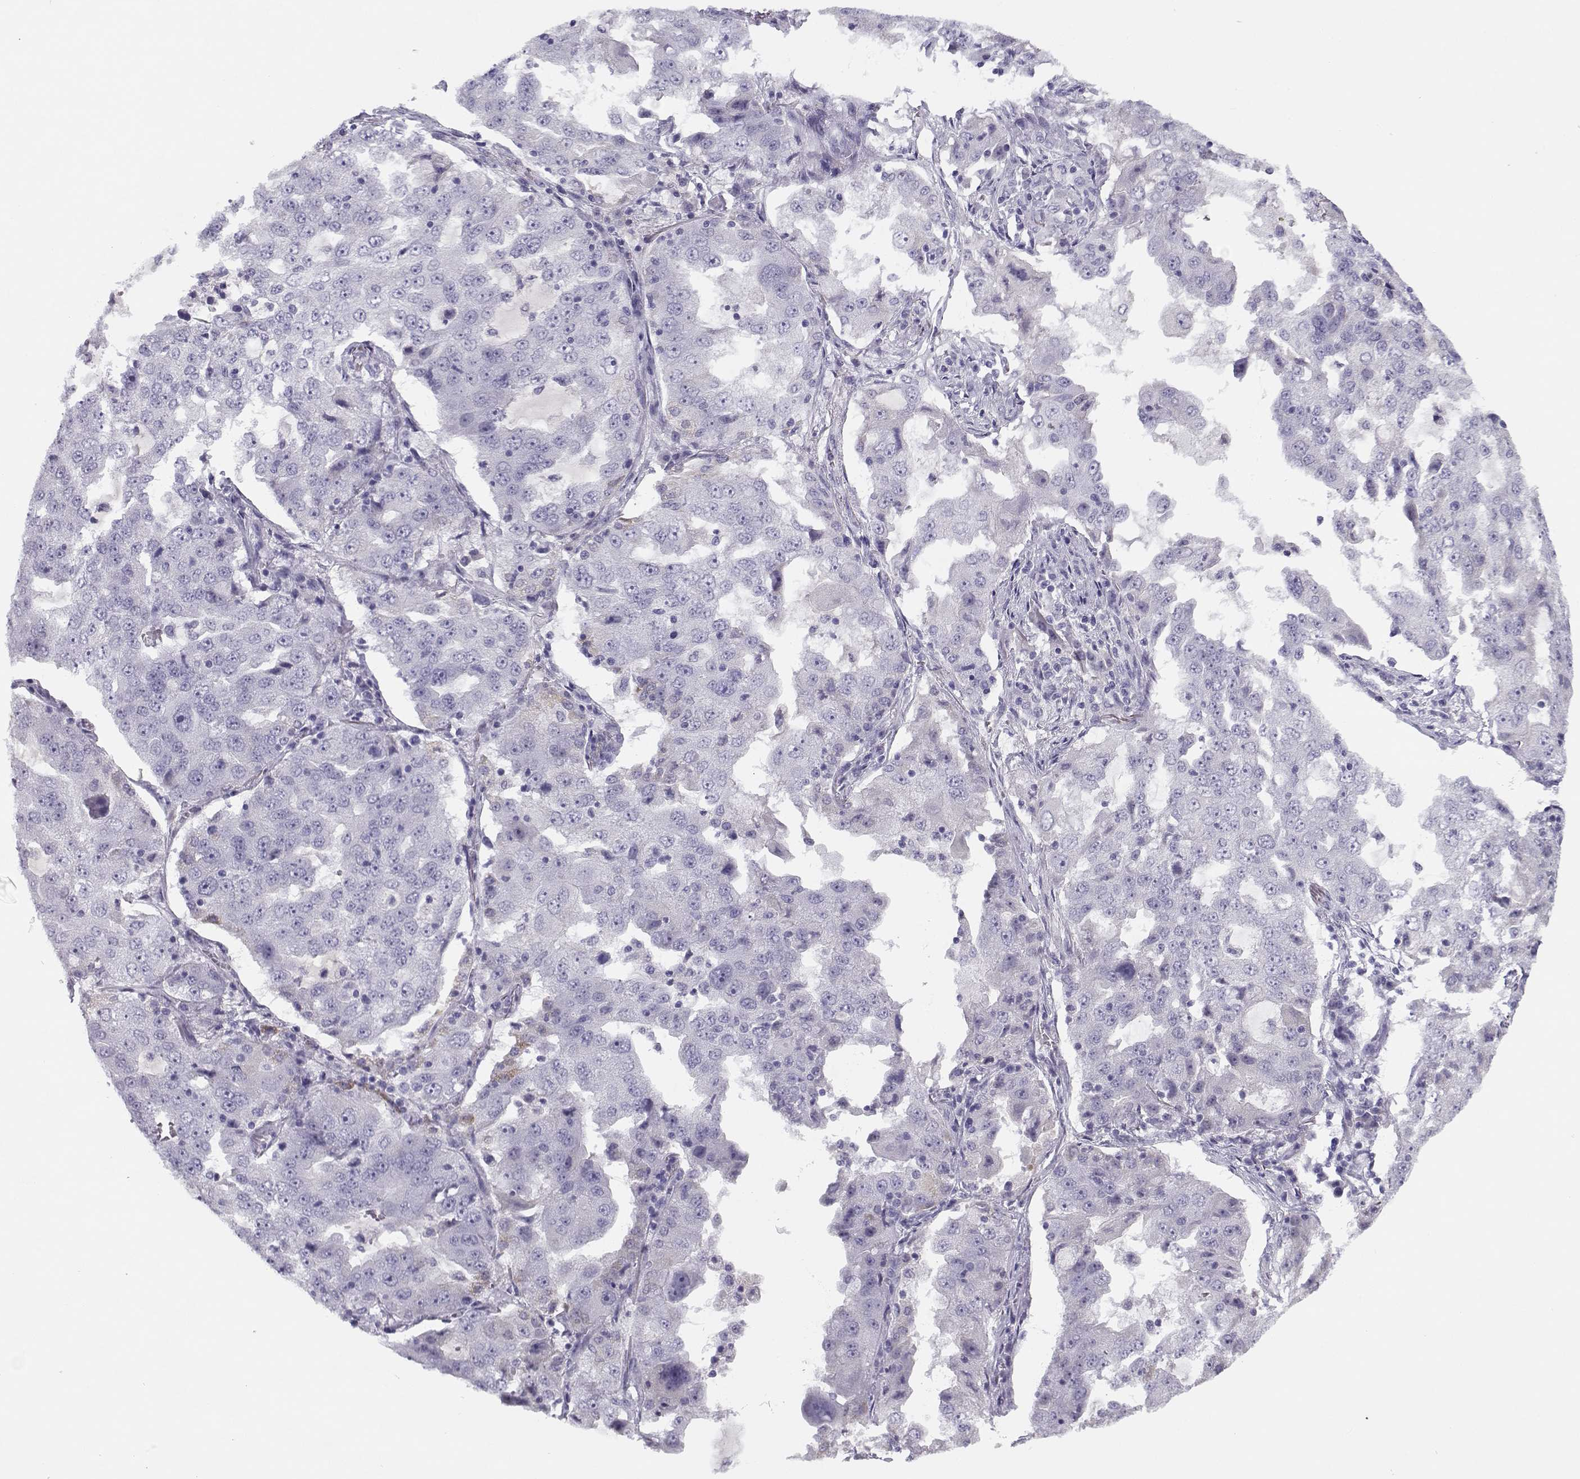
{"staining": {"intensity": "negative", "quantity": "none", "location": "none"}, "tissue": "lung cancer", "cell_type": "Tumor cells", "image_type": "cancer", "snomed": [{"axis": "morphology", "description": "Adenocarcinoma, NOS"}, {"axis": "topography", "description": "Lung"}], "caption": "This image is of lung cancer (adenocarcinoma) stained with immunohistochemistry (IHC) to label a protein in brown with the nuclei are counter-stained blue. There is no expression in tumor cells.", "gene": "CFAP77", "patient": {"sex": "female", "age": 61}}